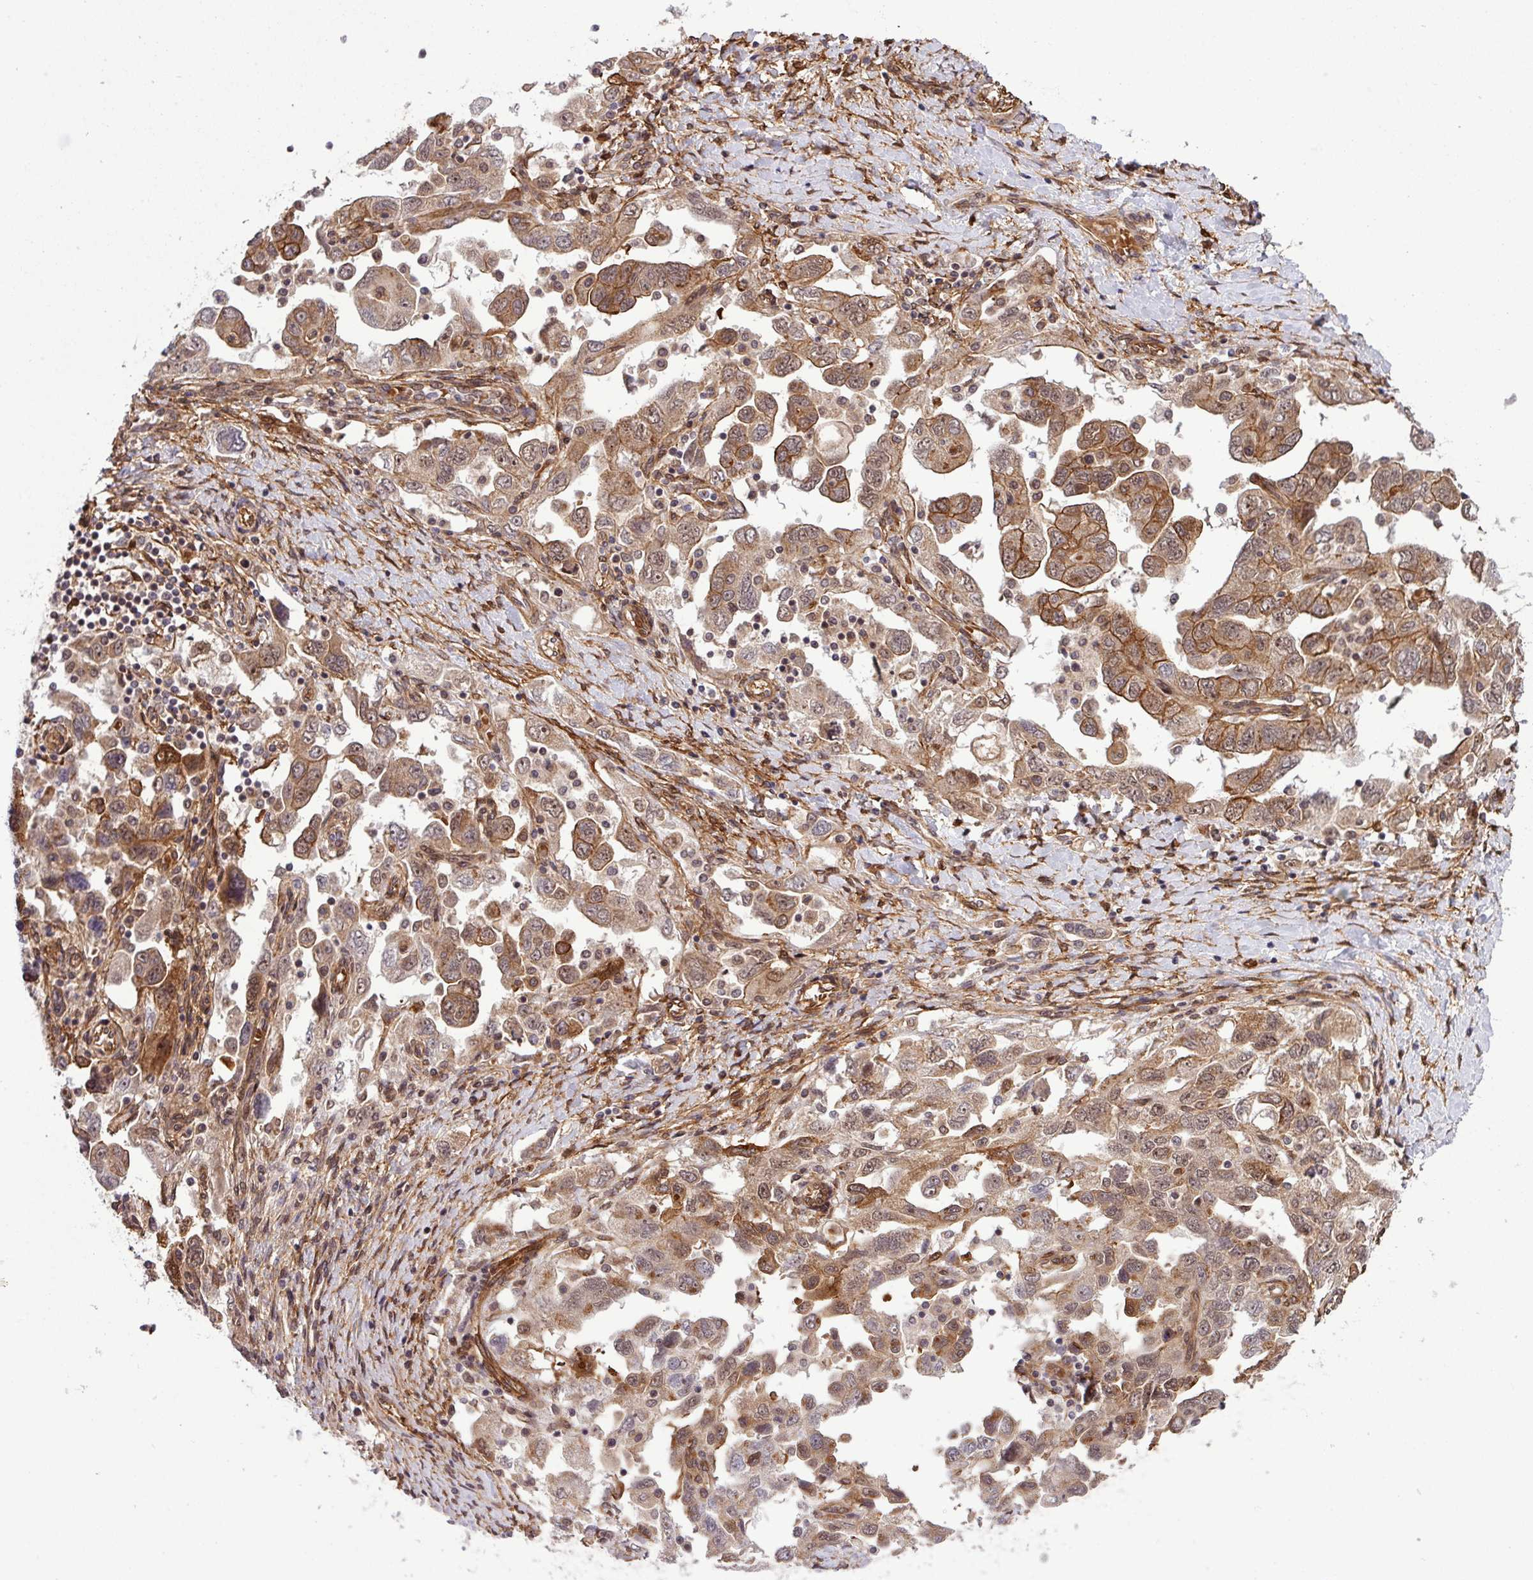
{"staining": {"intensity": "strong", "quantity": "25%-75%", "location": "cytoplasmic/membranous,nuclear"}, "tissue": "ovarian cancer", "cell_type": "Tumor cells", "image_type": "cancer", "snomed": [{"axis": "morphology", "description": "Carcinoma, NOS"}, {"axis": "morphology", "description": "Cystadenocarcinoma, serous, NOS"}, {"axis": "topography", "description": "Ovary"}], "caption": "A micrograph showing strong cytoplasmic/membranous and nuclear positivity in about 25%-75% of tumor cells in ovarian cancer, as visualized by brown immunohistochemical staining.", "gene": "C7orf50", "patient": {"sex": "female", "age": 69}}